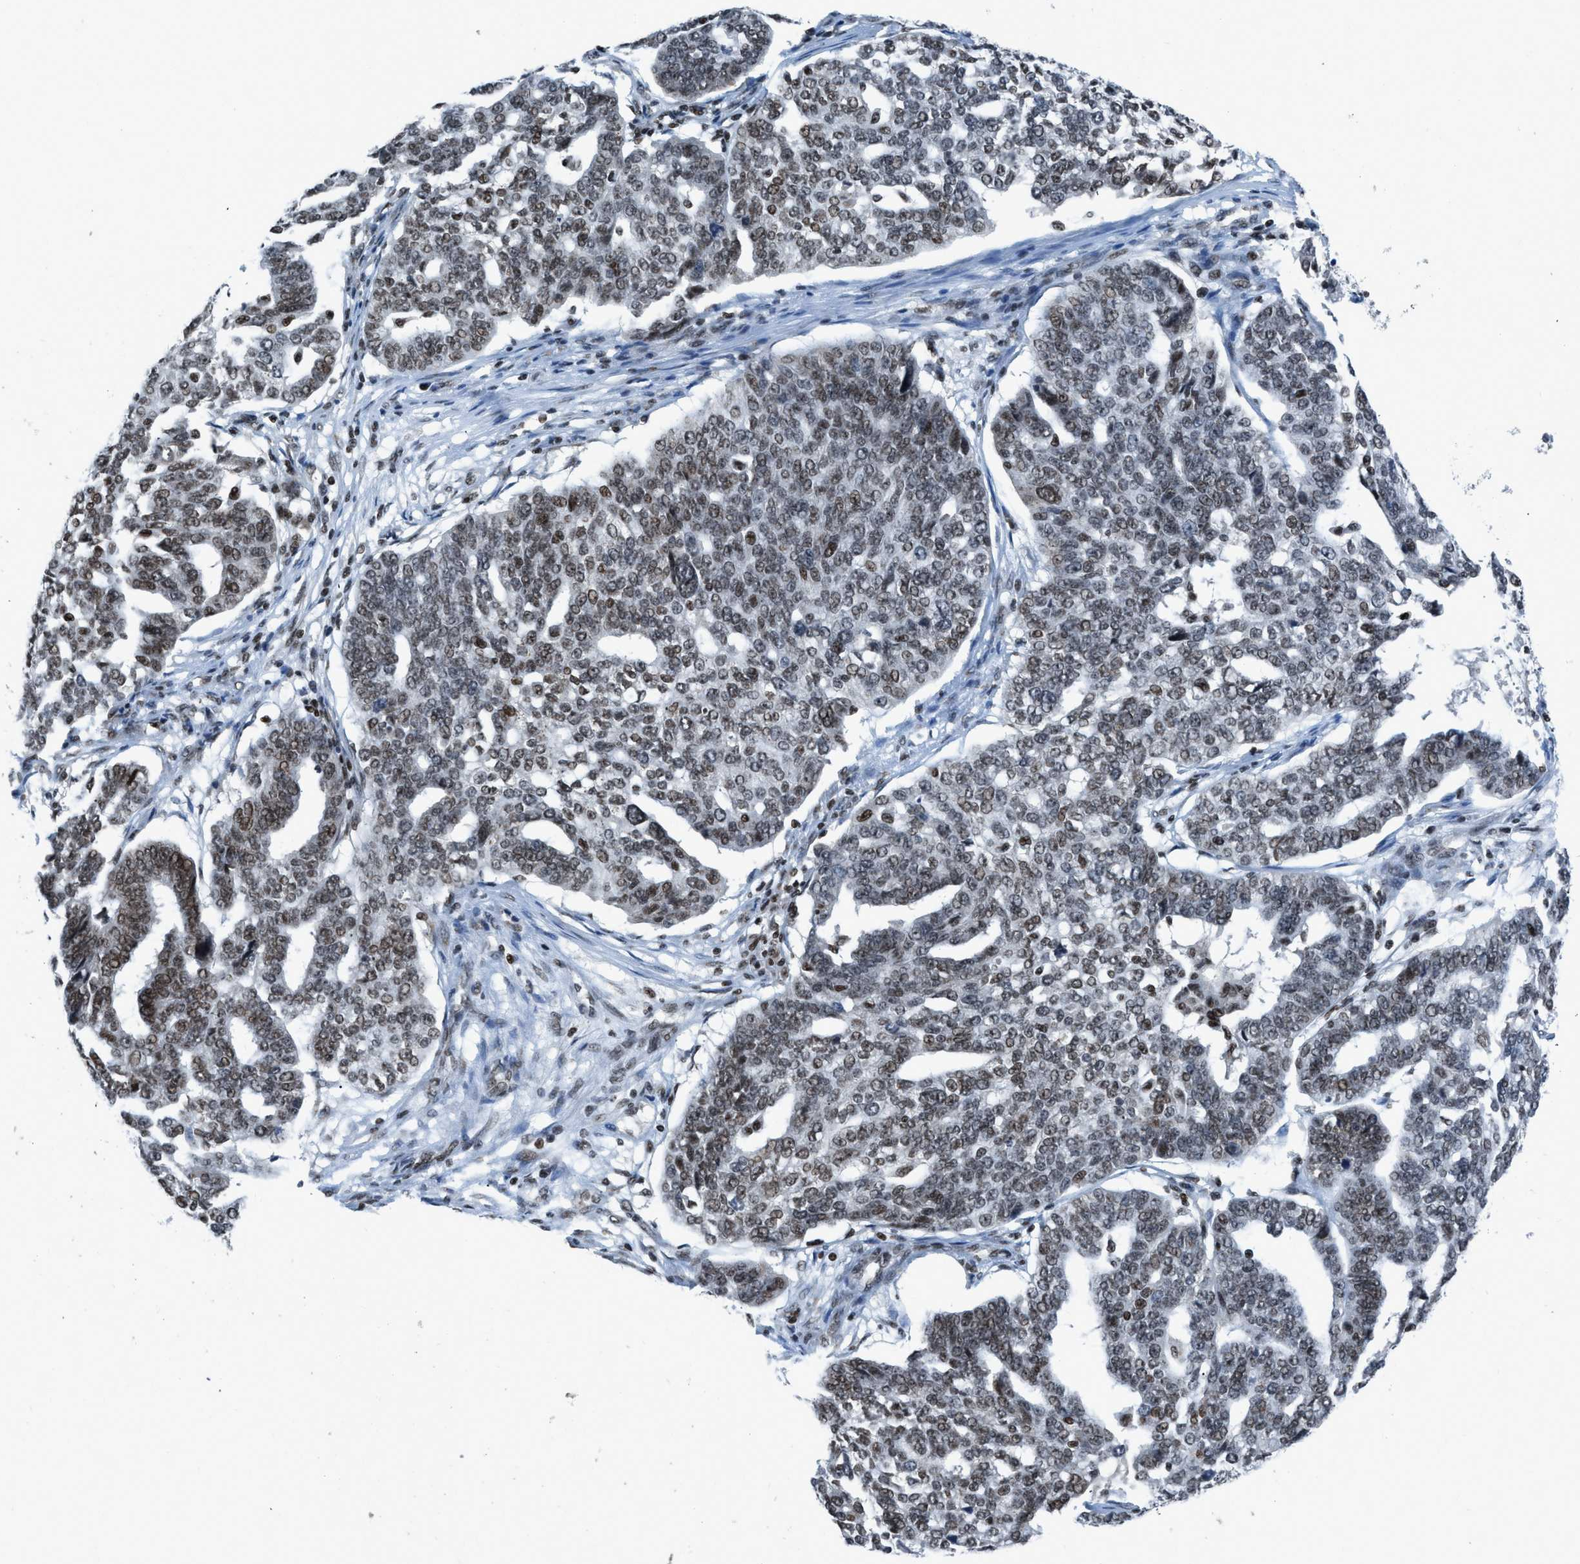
{"staining": {"intensity": "moderate", "quantity": ">75%", "location": "nuclear"}, "tissue": "ovarian cancer", "cell_type": "Tumor cells", "image_type": "cancer", "snomed": [{"axis": "morphology", "description": "Cystadenocarcinoma, serous, NOS"}, {"axis": "topography", "description": "Ovary"}], "caption": "Moderate nuclear staining for a protein is appreciated in approximately >75% of tumor cells of ovarian serous cystadenocarcinoma using immunohistochemistry (IHC).", "gene": "RAD51B", "patient": {"sex": "female", "age": 59}}